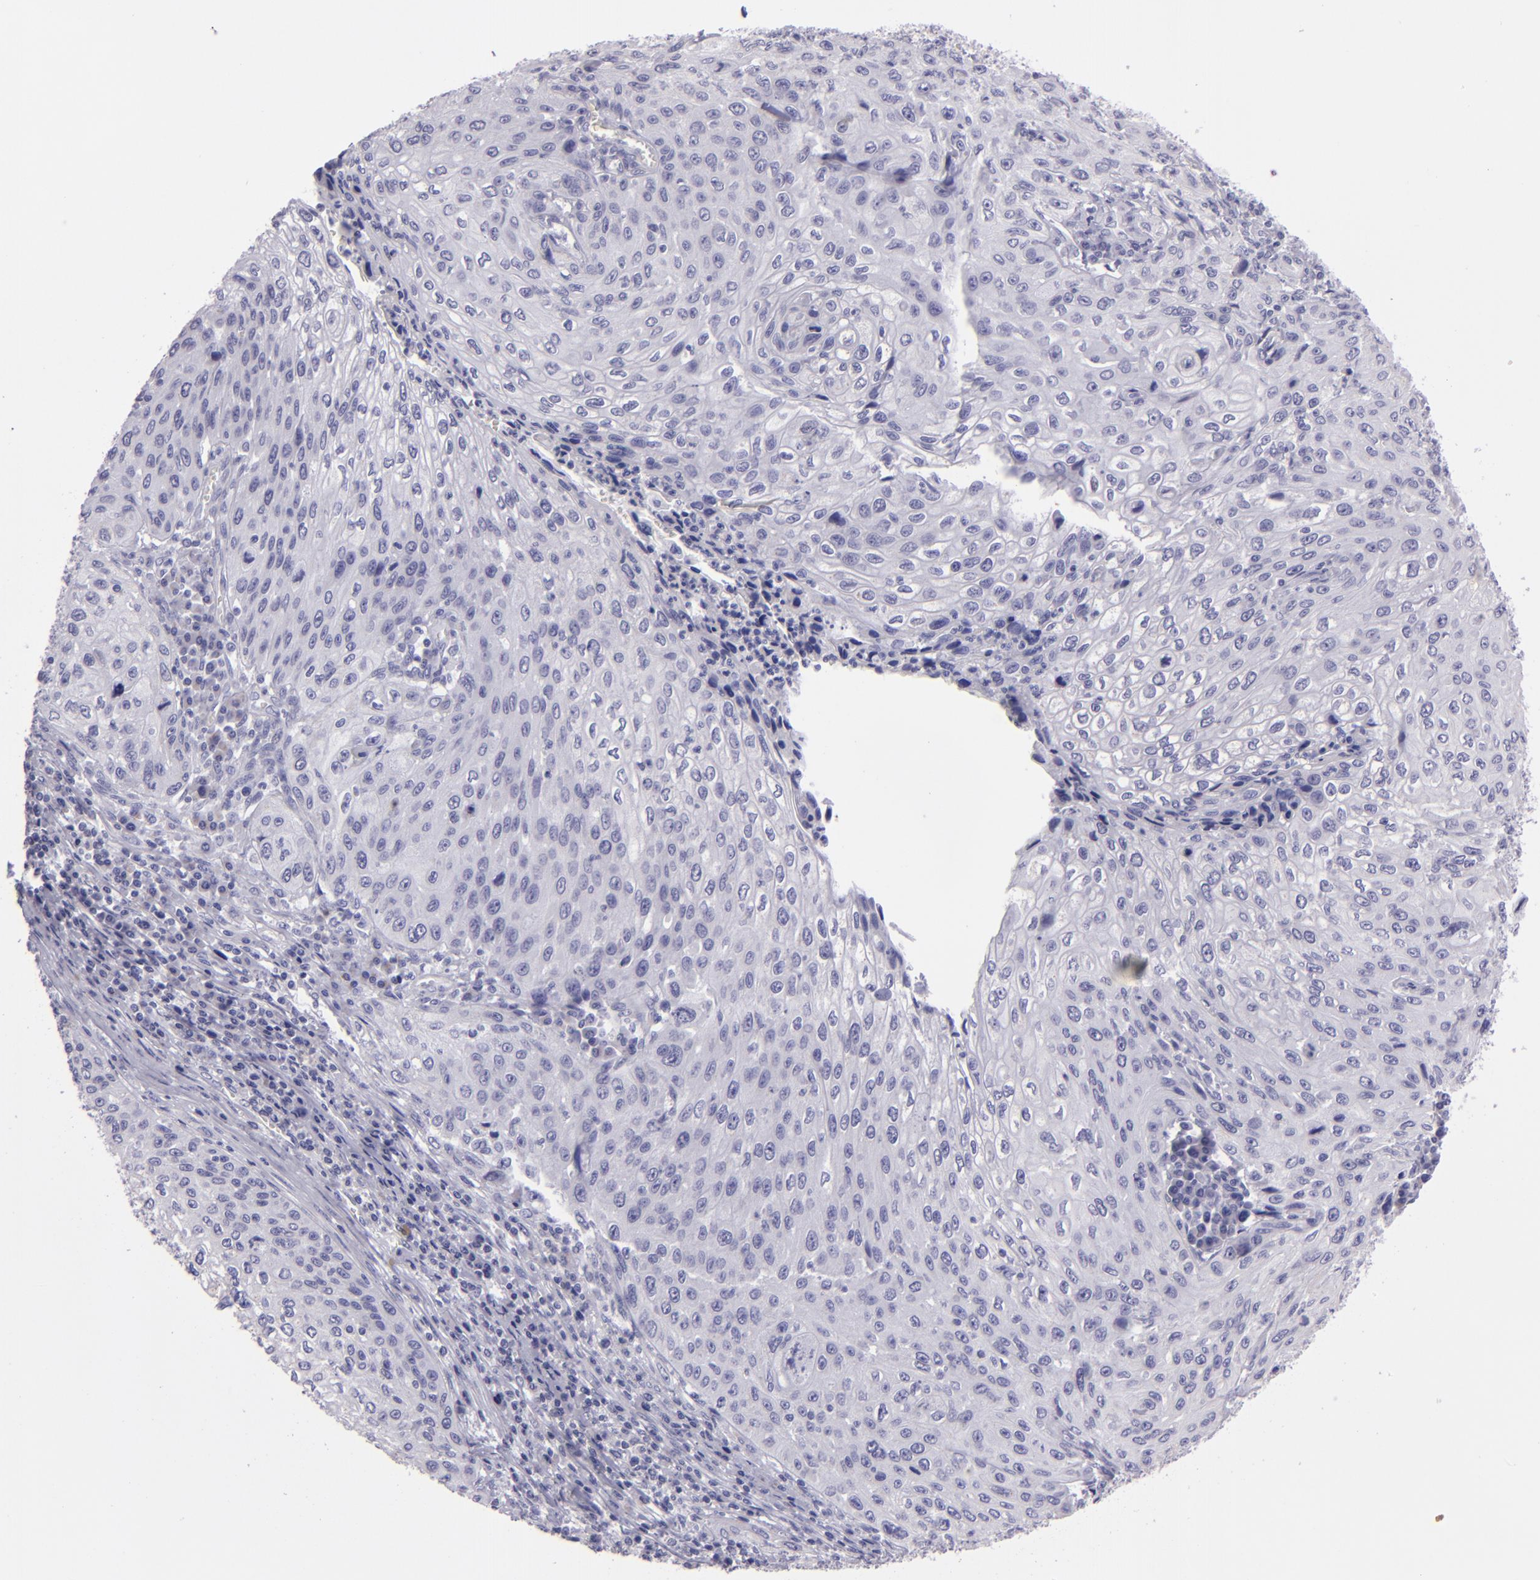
{"staining": {"intensity": "negative", "quantity": "none", "location": "none"}, "tissue": "cervical cancer", "cell_type": "Tumor cells", "image_type": "cancer", "snomed": [{"axis": "morphology", "description": "Squamous cell carcinoma, NOS"}, {"axis": "topography", "description": "Cervix"}], "caption": "A high-resolution photomicrograph shows immunohistochemistry staining of cervical cancer, which displays no significant positivity in tumor cells.", "gene": "MUC5AC", "patient": {"sex": "female", "age": 32}}